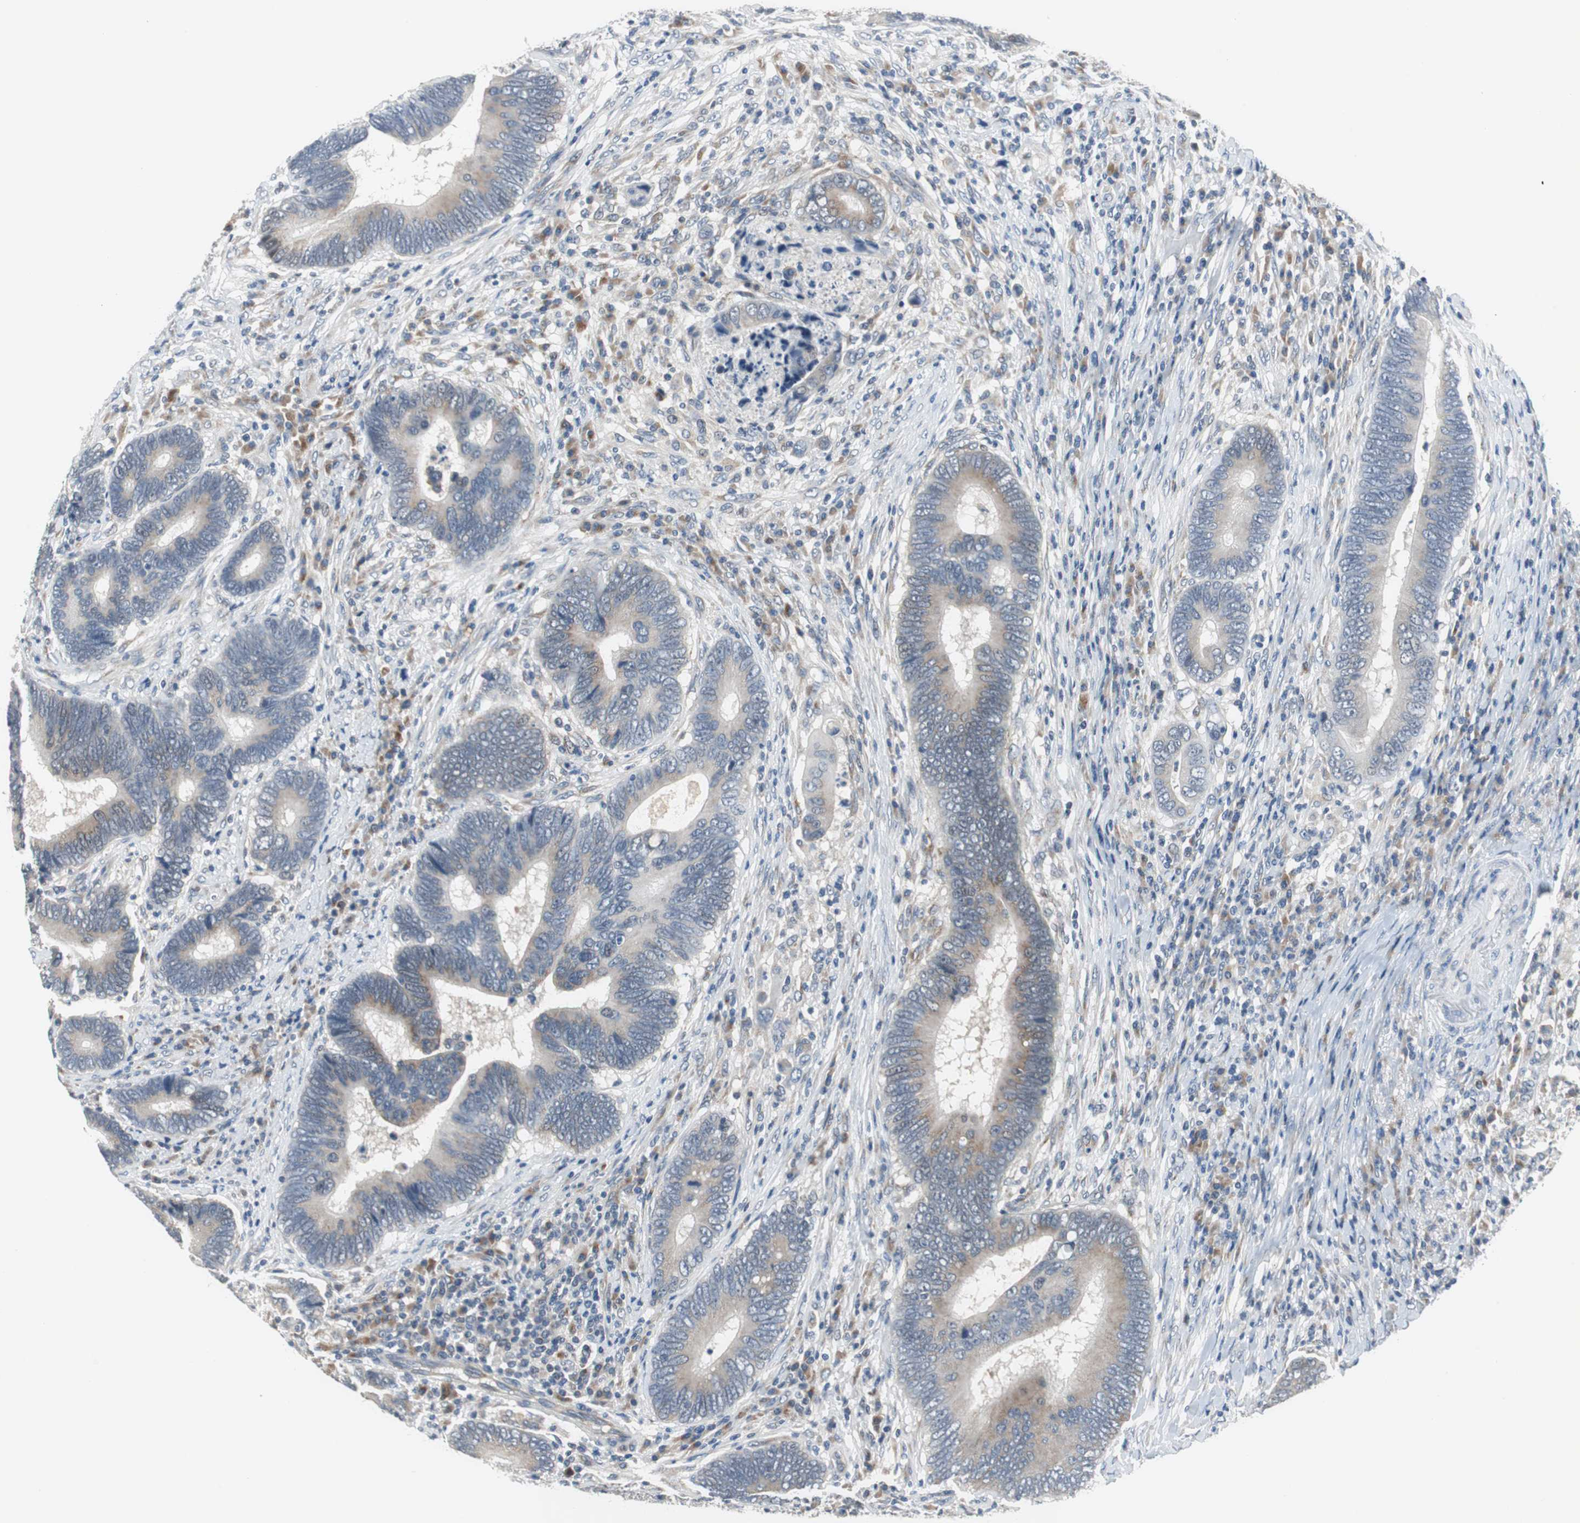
{"staining": {"intensity": "weak", "quantity": ">75%", "location": "cytoplasmic/membranous"}, "tissue": "colorectal cancer", "cell_type": "Tumor cells", "image_type": "cancer", "snomed": [{"axis": "morphology", "description": "Adenocarcinoma, NOS"}, {"axis": "topography", "description": "Colon"}], "caption": "High-magnification brightfield microscopy of colorectal cancer stained with DAB (brown) and counterstained with hematoxylin (blue). tumor cells exhibit weak cytoplasmic/membranous expression is seen in approximately>75% of cells.", "gene": "PLAA", "patient": {"sex": "female", "age": 78}}